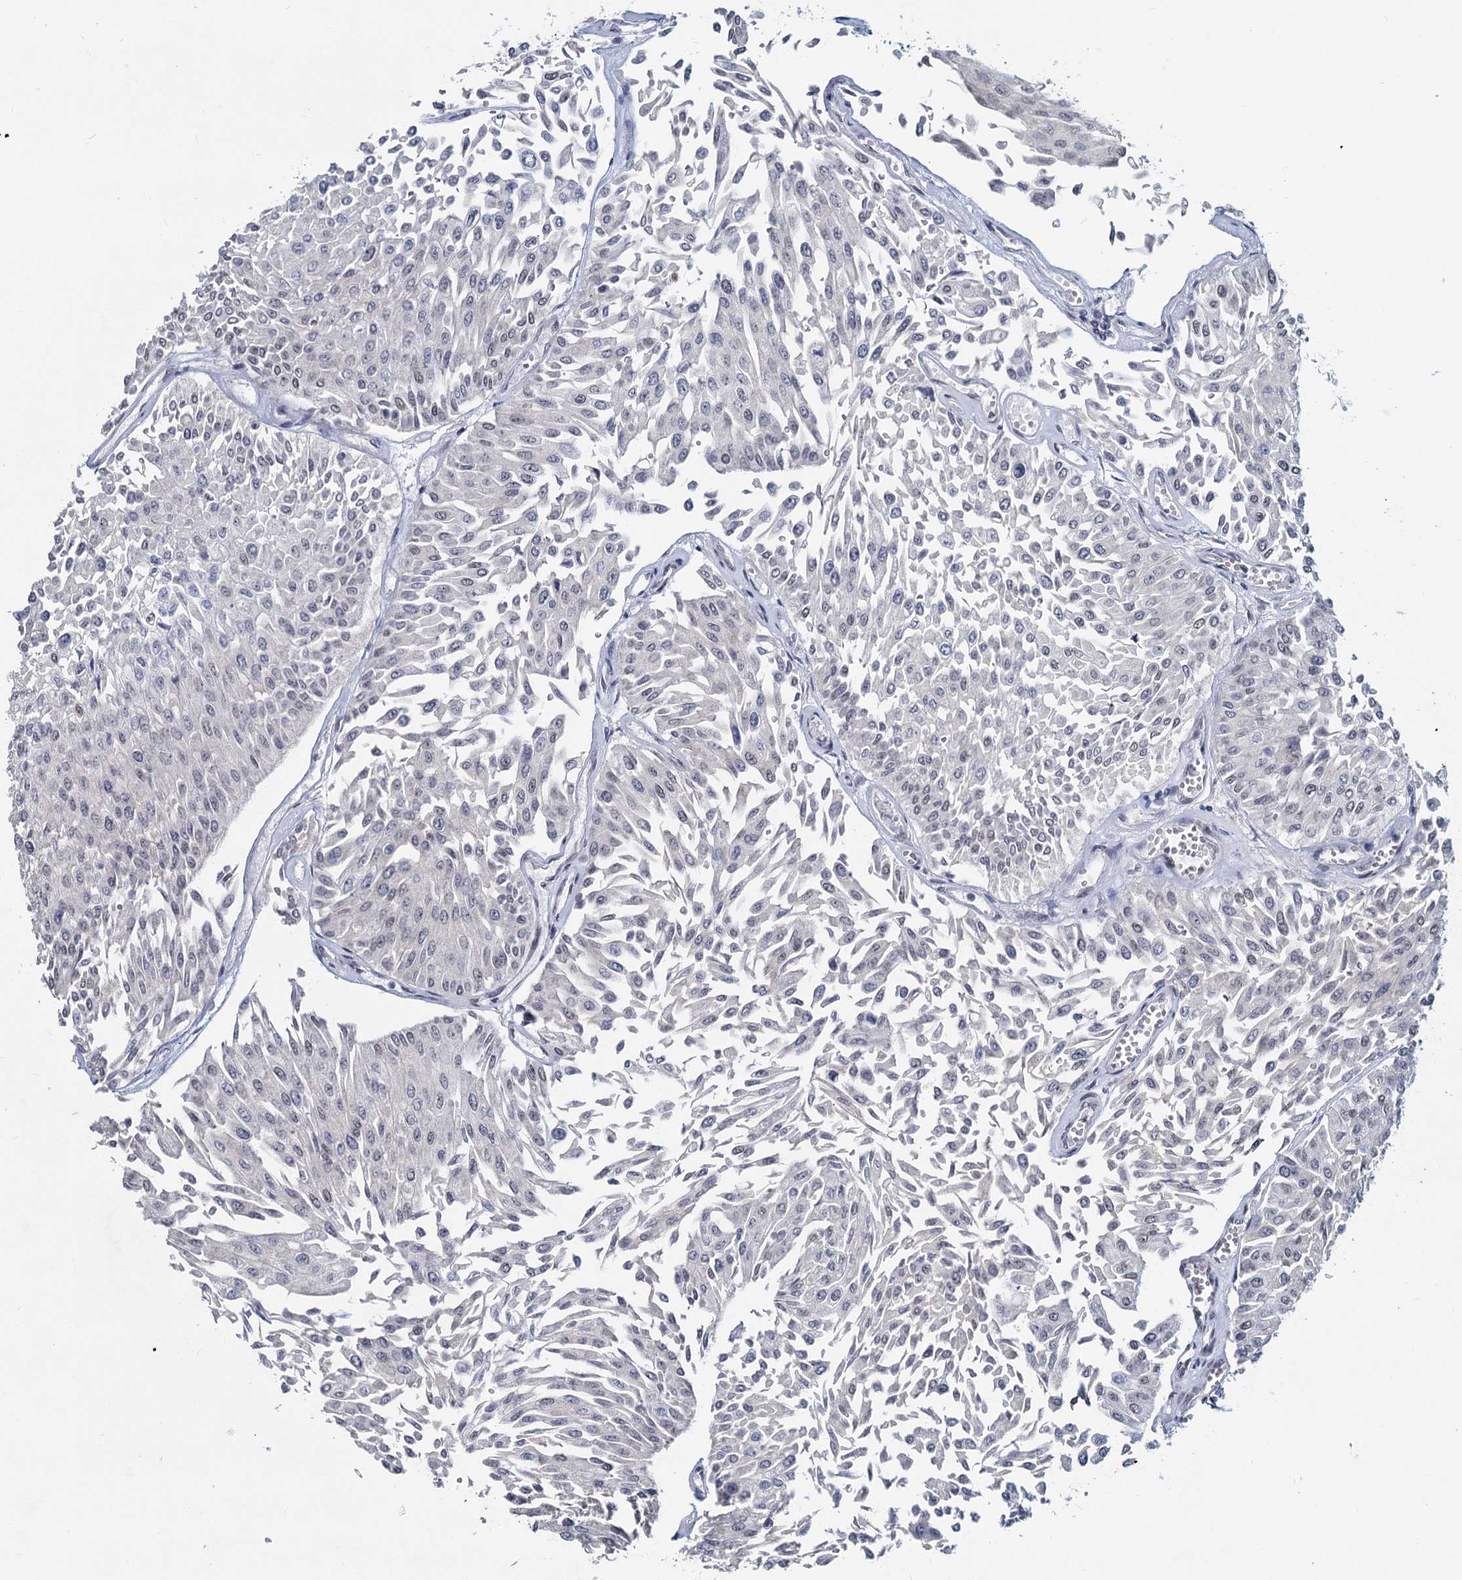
{"staining": {"intensity": "negative", "quantity": "none", "location": "none"}, "tissue": "urothelial cancer", "cell_type": "Tumor cells", "image_type": "cancer", "snomed": [{"axis": "morphology", "description": "Urothelial carcinoma, Low grade"}, {"axis": "topography", "description": "Urinary bladder"}], "caption": "Immunohistochemistry micrograph of neoplastic tissue: urothelial cancer stained with DAB (3,3'-diaminobenzidine) demonstrates no significant protein positivity in tumor cells. (DAB (3,3'-diaminobenzidine) IHC visualized using brightfield microscopy, high magnification).", "gene": "METTL14", "patient": {"sex": "male", "age": 67}}